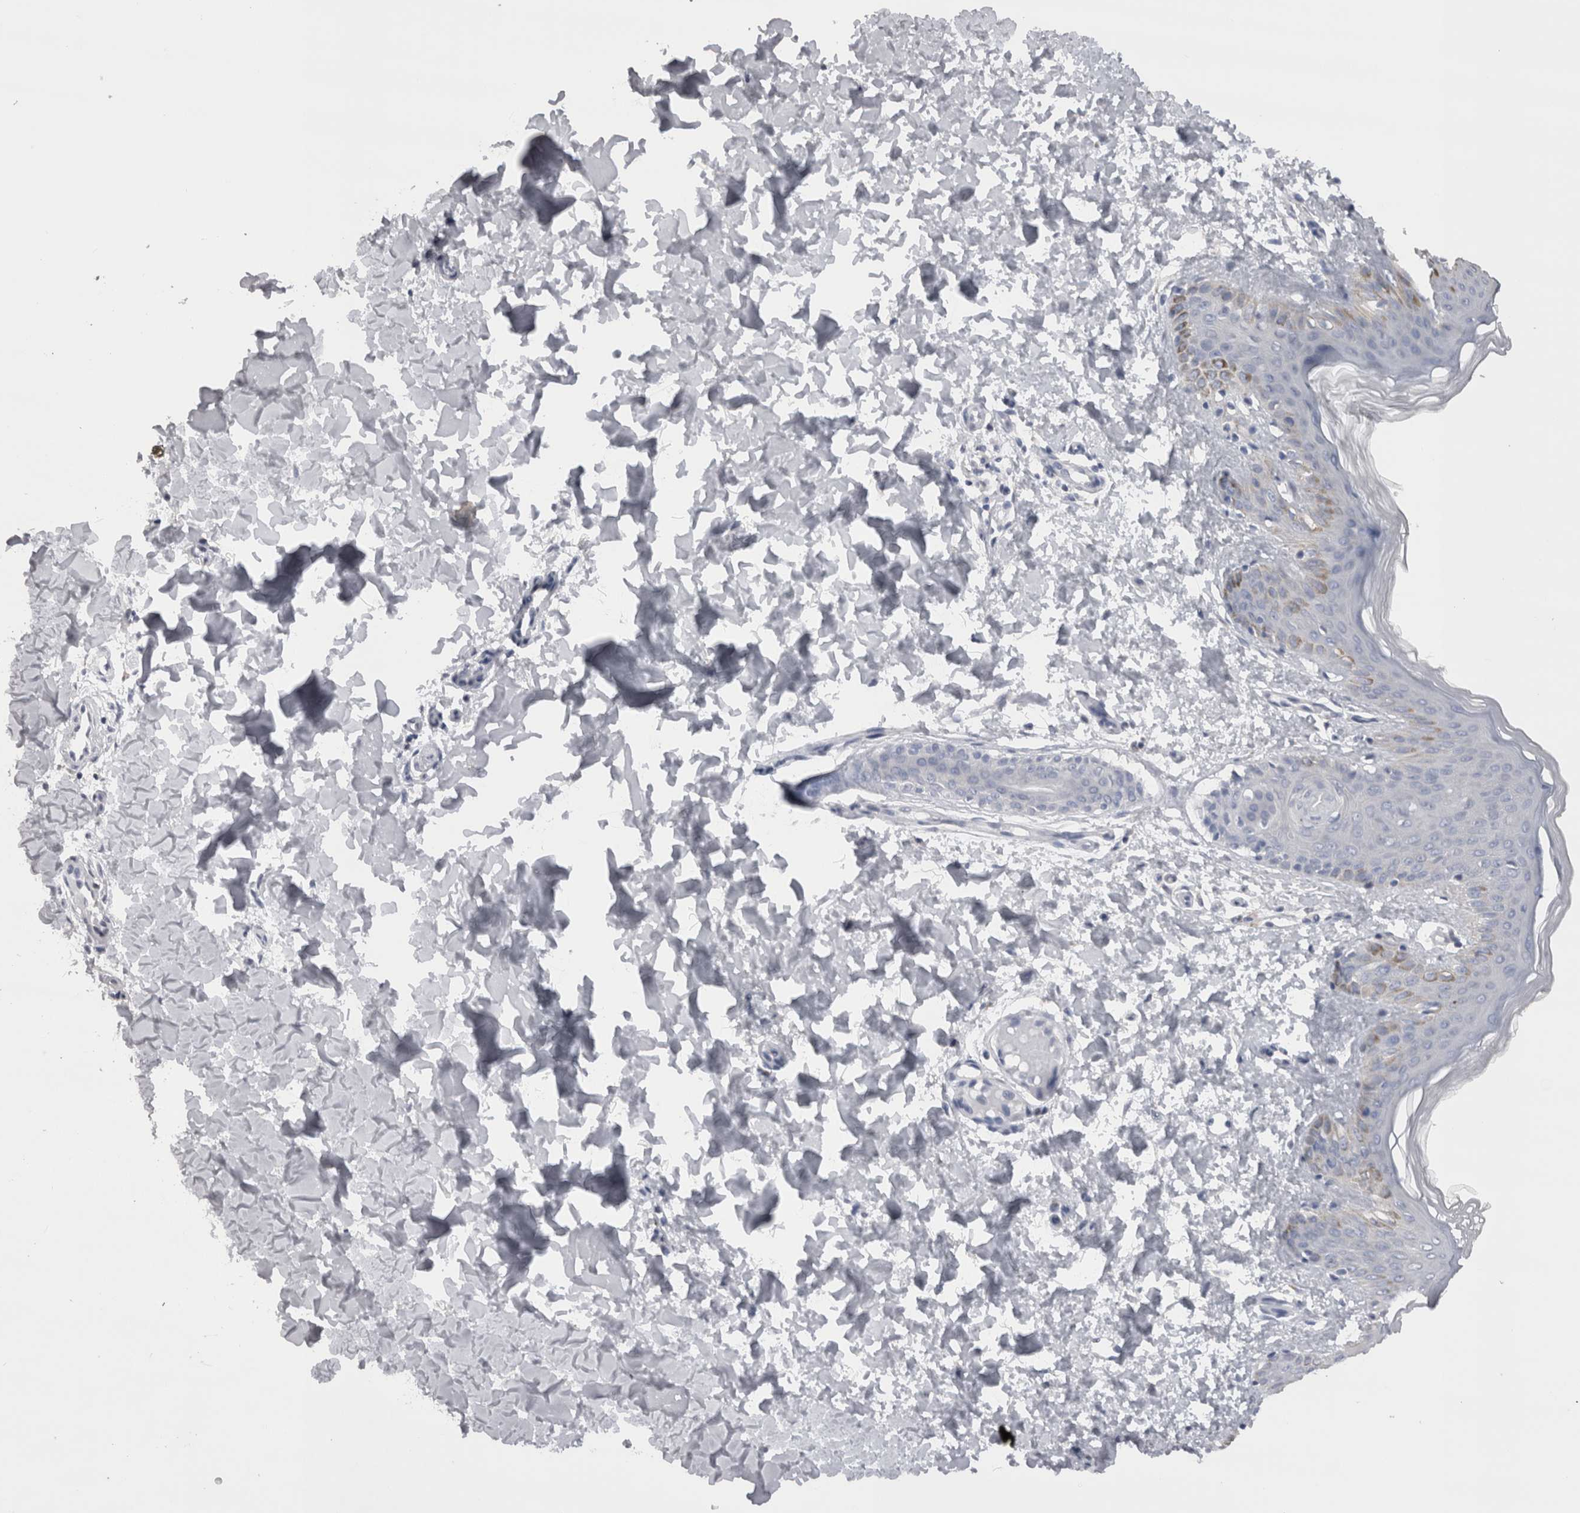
{"staining": {"intensity": "negative", "quantity": "none", "location": "none"}, "tissue": "skin", "cell_type": "Fibroblasts", "image_type": "normal", "snomed": [{"axis": "morphology", "description": "Normal tissue, NOS"}, {"axis": "morphology", "description": "Neoplasm, benign, NOS"}, {"axis": "topography", "description": "Skin"}, {"axis": "topography", "description": "Soft tissue"}], "caption": "Protein analysis of unremarkable skin displays no significant staining in fibroblasts.", "gene": "DHRS4", "patient": {"sex": "male", "age": 26}}